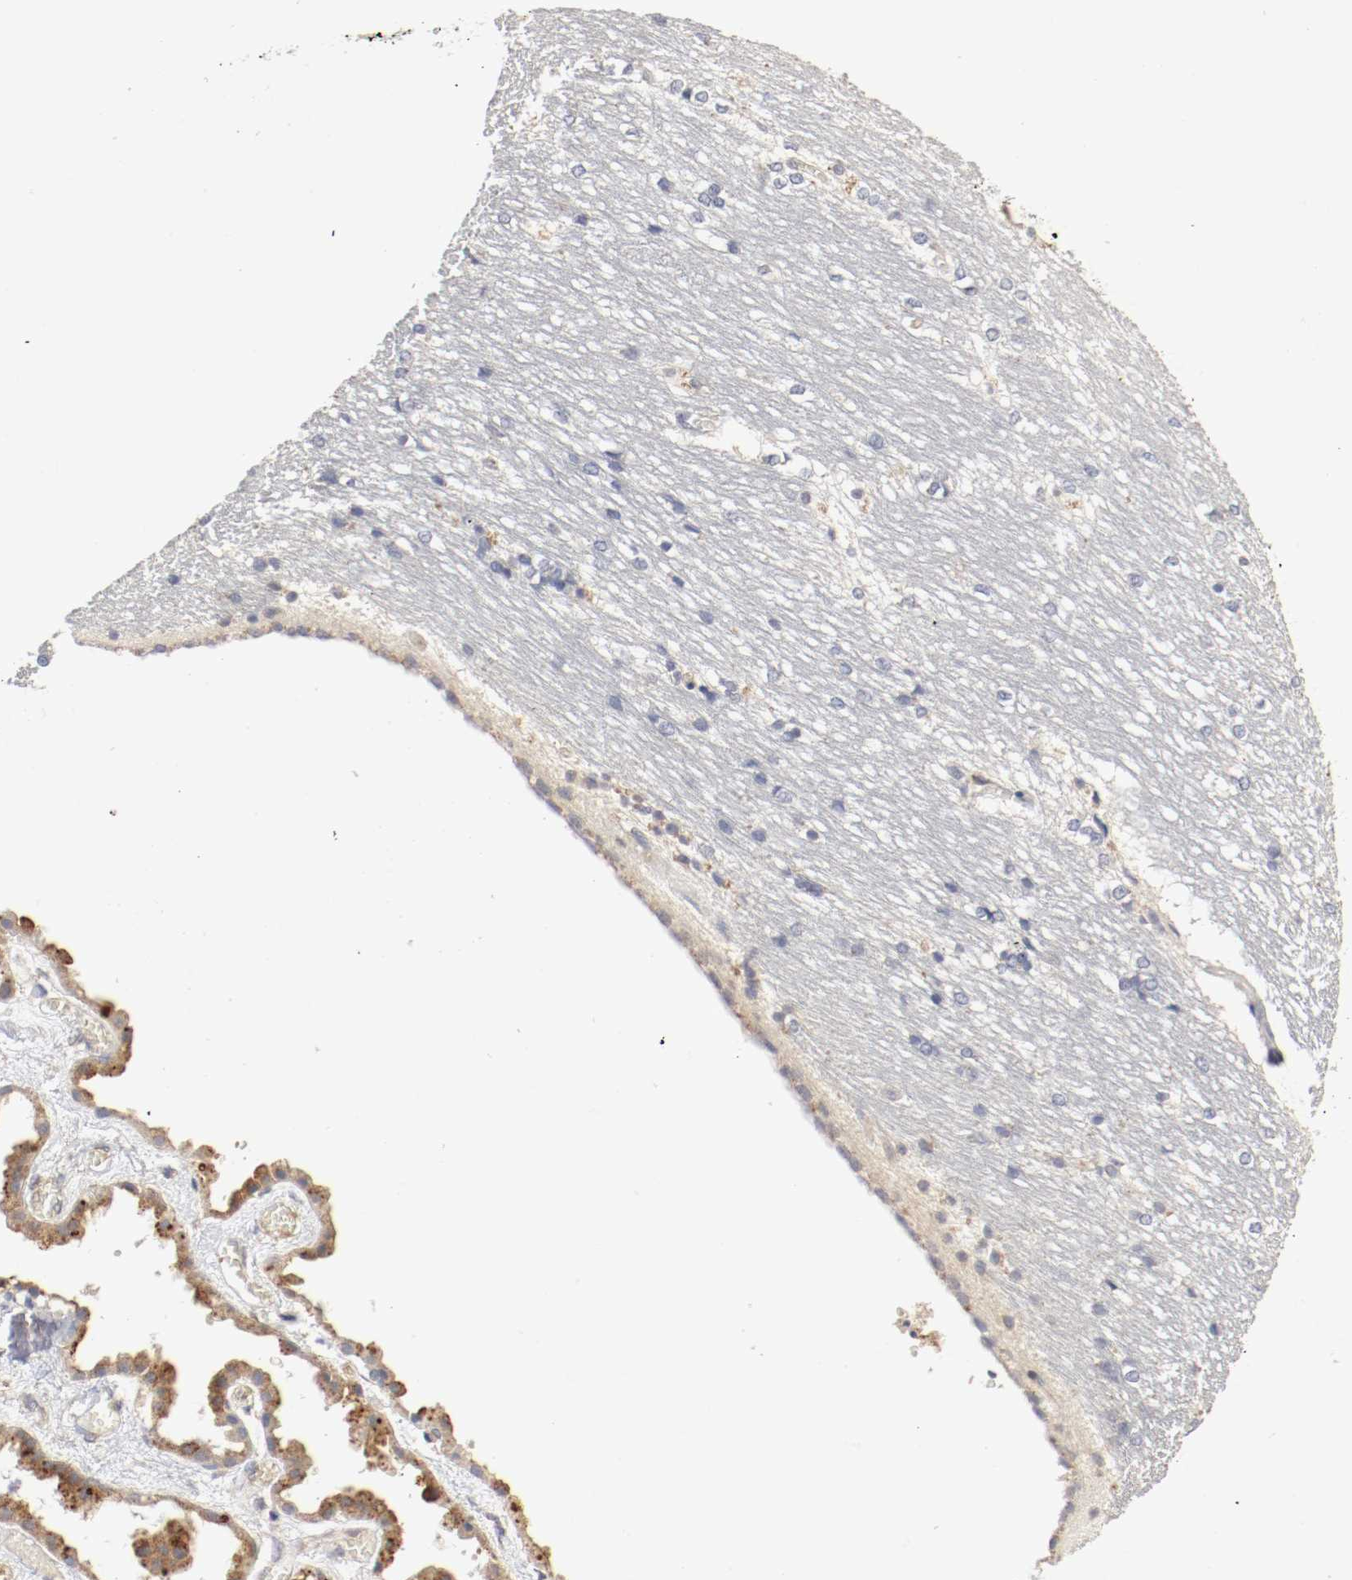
{"staining": {"intensity": "negative", "quantity": "none", "location": "none"}, "tissue": "hippocampus", "cell_type": "Glial cells", "image_type": "normal", "snomed": [{"axis": "morphology", "description": "Normal tissue, NOS"}, {"axis": "topography", "description": "Hippocampus"}], "caption": "Protein analysis of unremarkable hippocampus displays no significant expression in glial cells. (Immunohistochemistry, brightfield microscopy, high magnification).", "gene": "REN", "patient": {"sex": "female", "age": 19}}